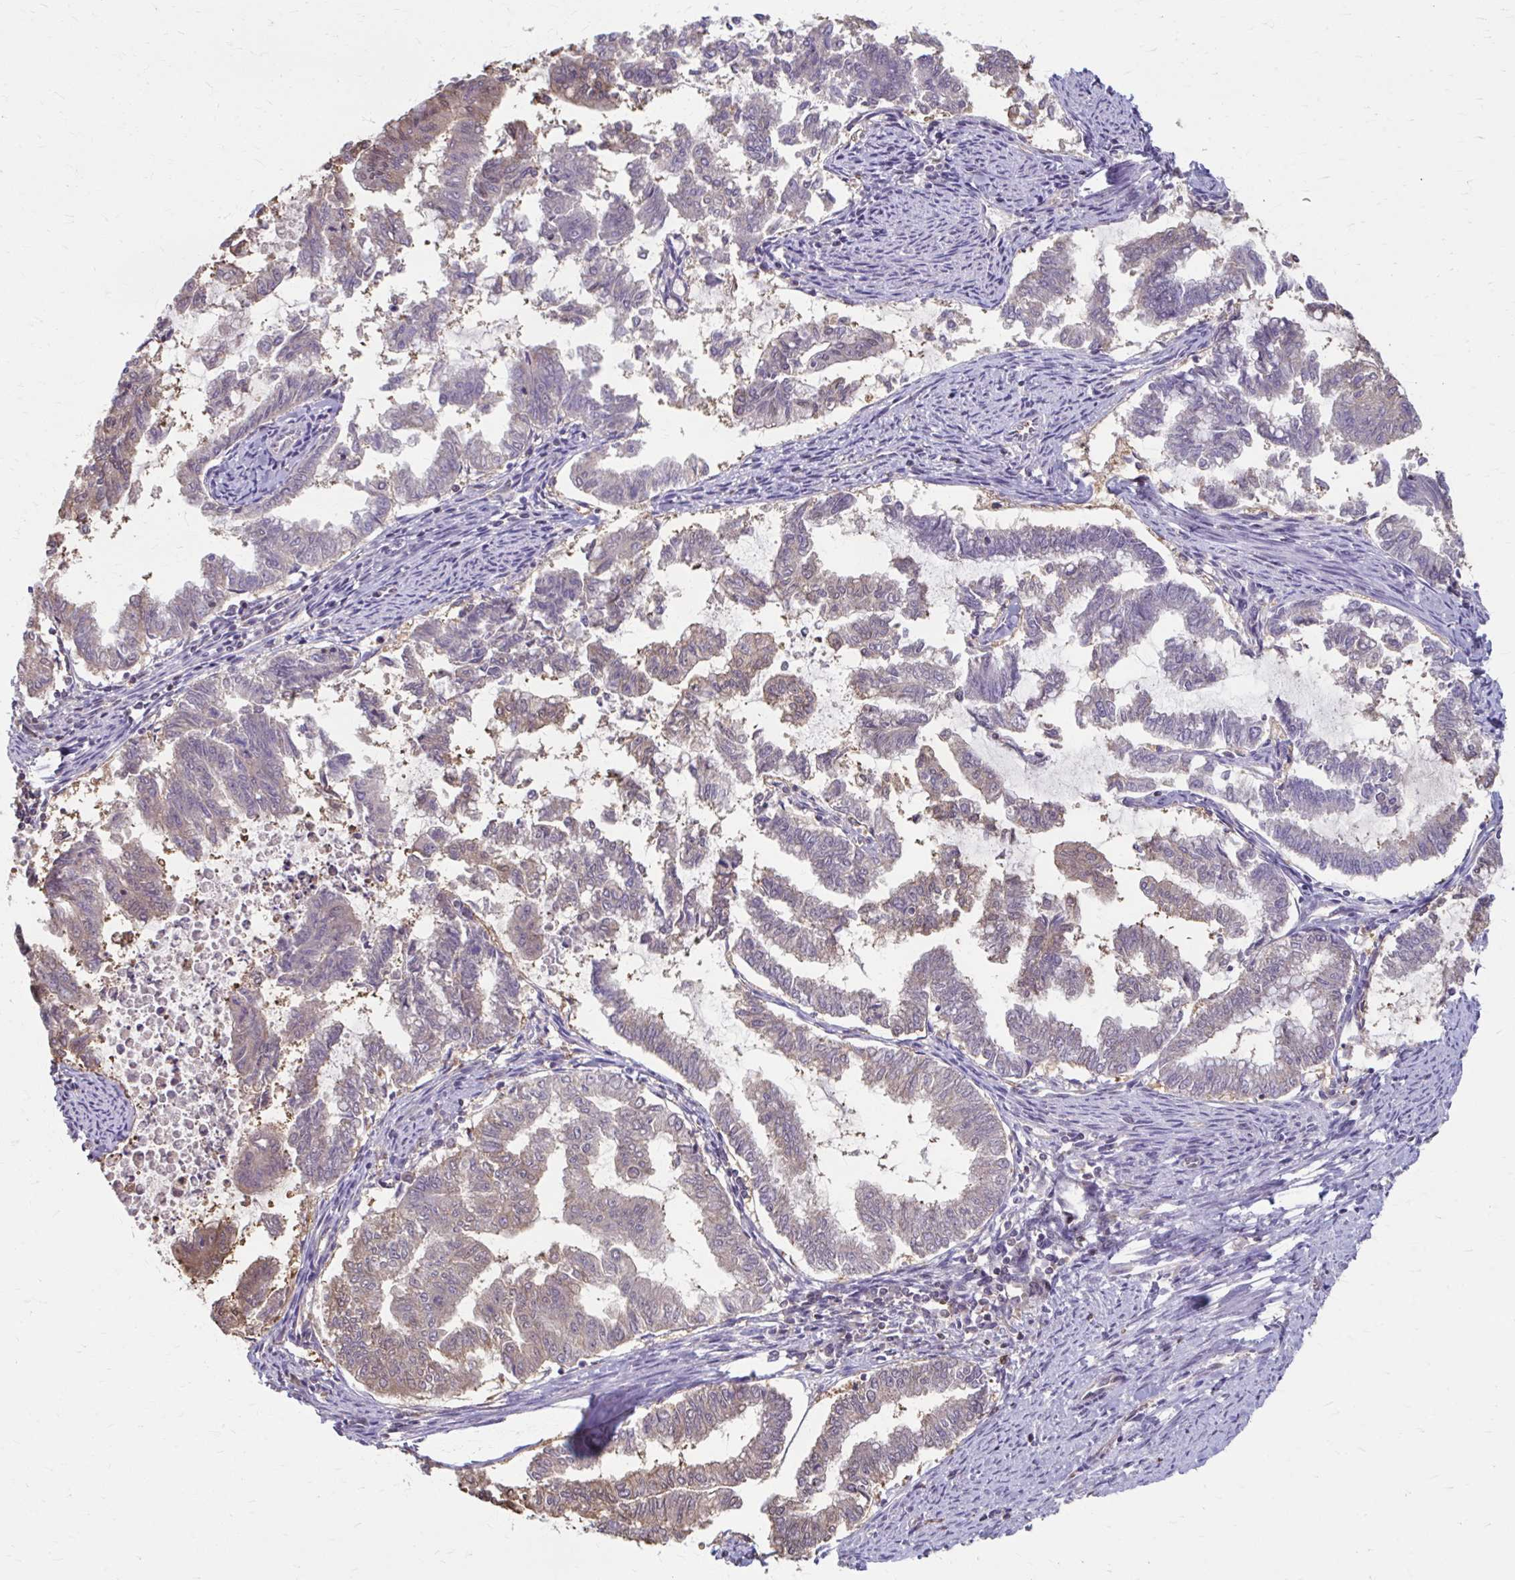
{"staining": {"intensity": "negative", "quantity": "none", "location": "none"}, "tissue": "endometrial cancer", "cell_type": "Tumor cells", "image_type": "cancer", "snomed": [{"axis": "morphology", "description": "Adenocarcinoma, NOS"}, {"axis": "topography", "description": "Endometrium"}], "caption": "Tumor cells show no significant protein positivity in adenocarcinoma (endometrial).", "gene": "ING4", "patient": {"sex": "female", "age": 79}}